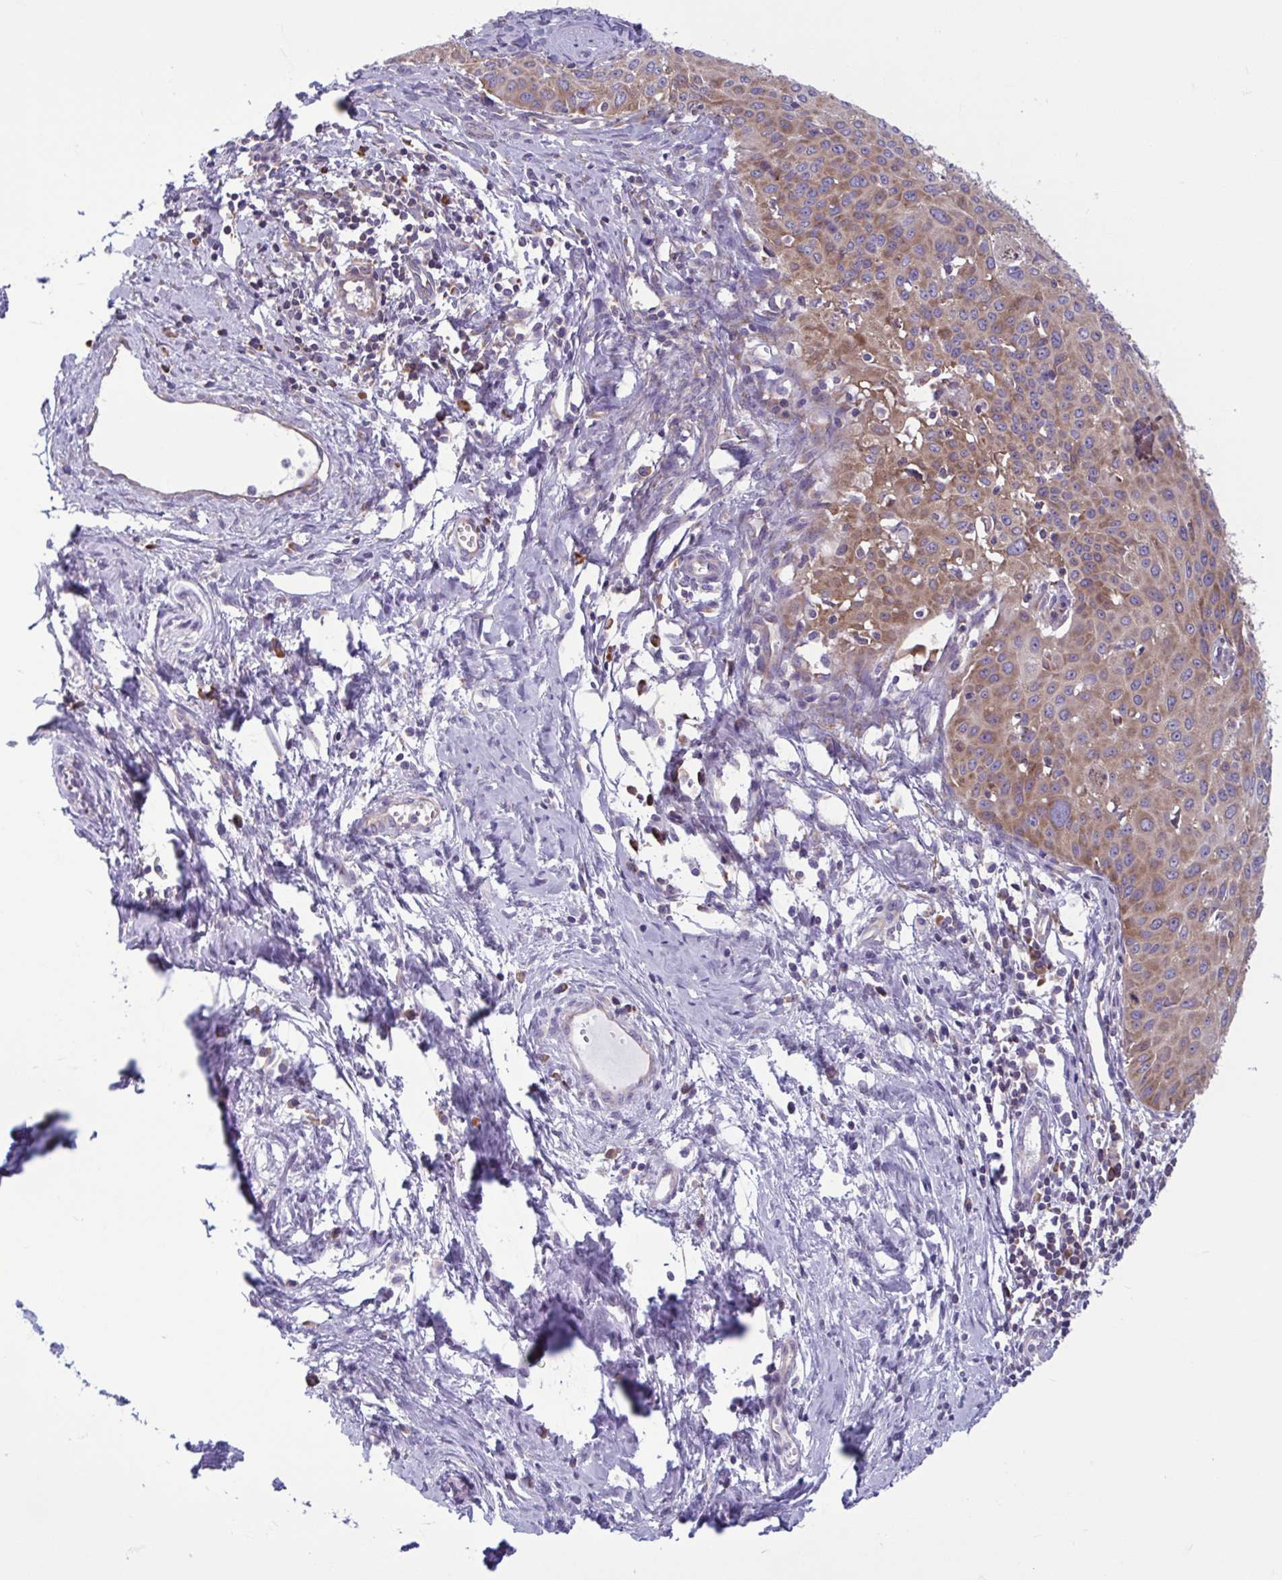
{"staining": {"intensity": "moderate", "quantity": ">75%", "location": "cytoplasmic/membranous"}, "tissue": "cervical cancer", "cell_type": "Tumor cells", "image_type": "cancer", "snomed": [{"axis": "morphology", "description": "Squamous cell carcinoma, NOS"}, {"axis": "topography", "description": "Cervix"}], "caption": "The histopathology image displays staining of cervical cancer, revealing moderate cytoplasmic/membranous protein positivity (brown color) within tumor cells.", "gene": "RPS16", "patient": {"sex": "female", "age": 50}}